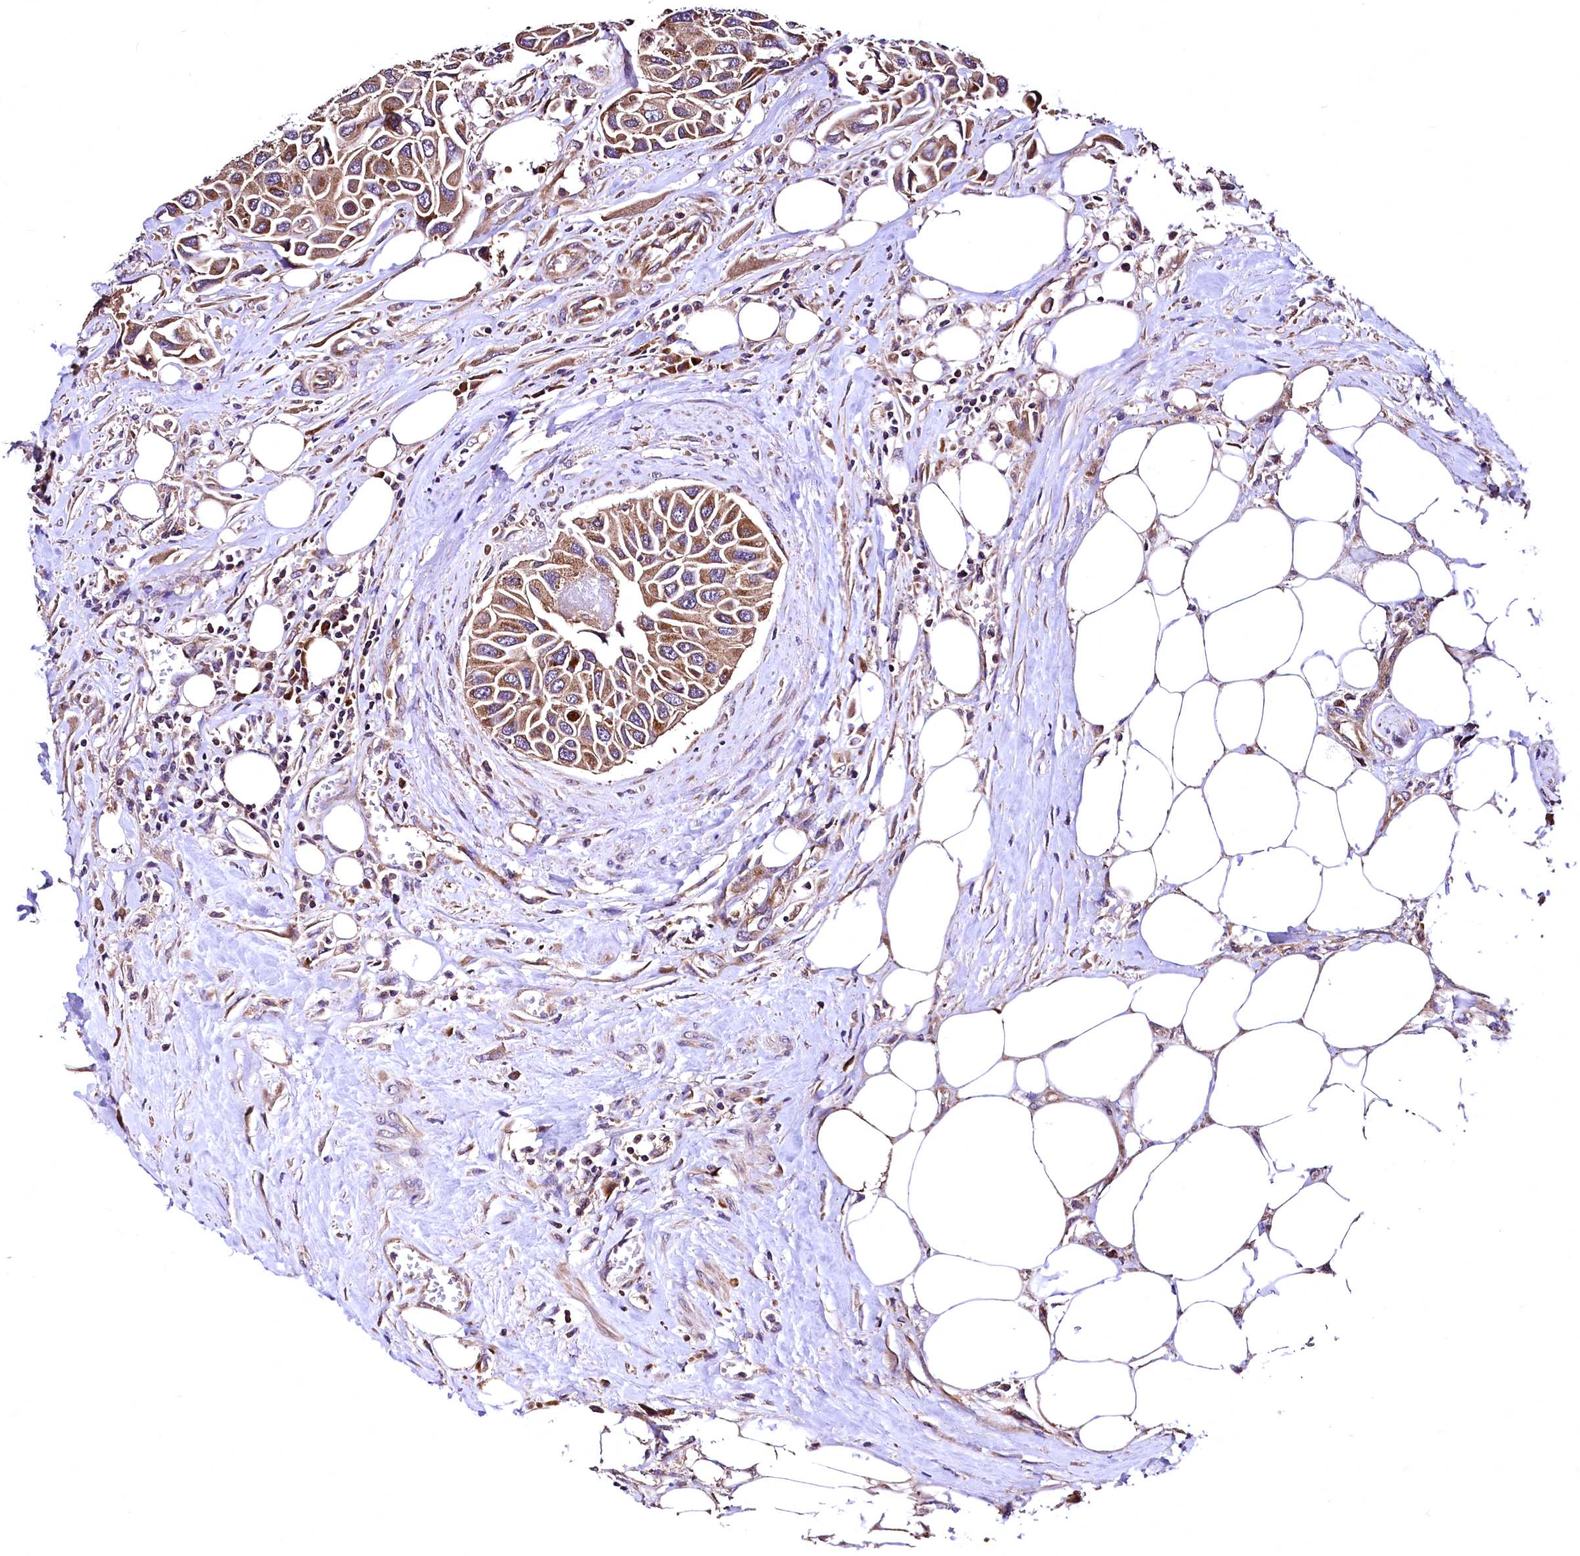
{"staining": {"intensity": "moderate", "quantity": ">75%", "location": "cytoplasmic/membranous"}, "tissue": "urothelial cancer", "cell_type": "Tumor cells", "image_type": "cancer", "snomed": [{"axis": "morphology", "description": "Urothelial carcinoma, High grade"}, {"axis": "topography", "description": "Urinary bladder"}], "caption": "Immunohistochemical staining of urothelial cancer exhibits medium levels of moderate cytoplasmic/membranous expression in approximately >75% of tumor cells.", "gene": "LRSAM1", "patient": {"sex": "male", "age": 74}}